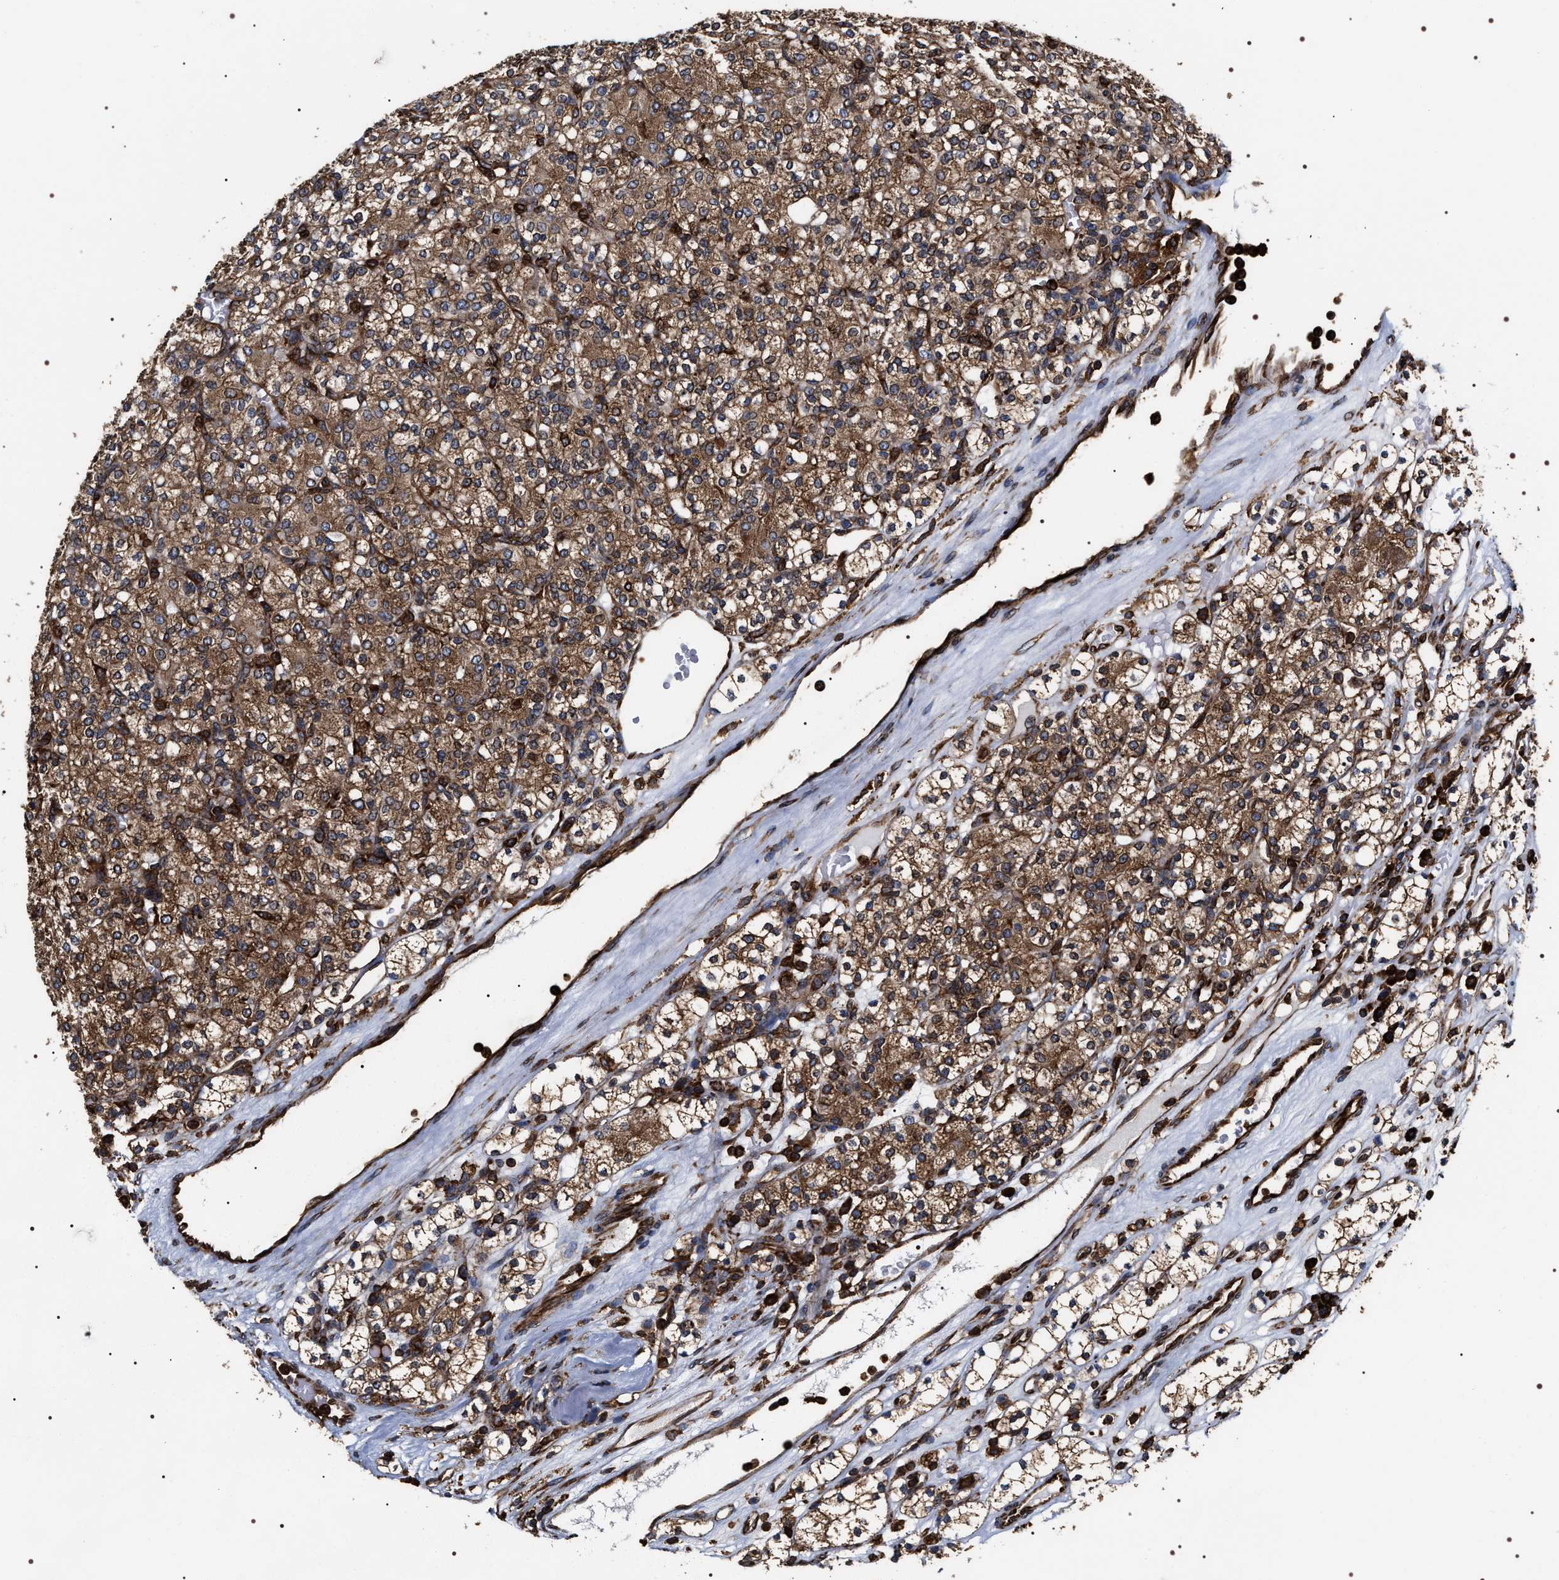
{"staining": {"intensity": "strong", "quantity": ">75%", "location": "cytoplasmic/membranous"}, "tissue": "renal cancer", "cell_type": "Tumor cells", "image_type": "cancer", "snomed": [{"axis": "morphology", "description": "Adenocarcinoma, NOS"}, {"axis": "topography", "description": "Kidney"}], "caption": "This is an image of immunohistochemistry staining of adenocarcinoma (renal), which shows strong positivity in the cytoplasmic/membranous of tumor cells.", "gene": "SERBP1", "patient": {"sex": "male", "age": 77}}